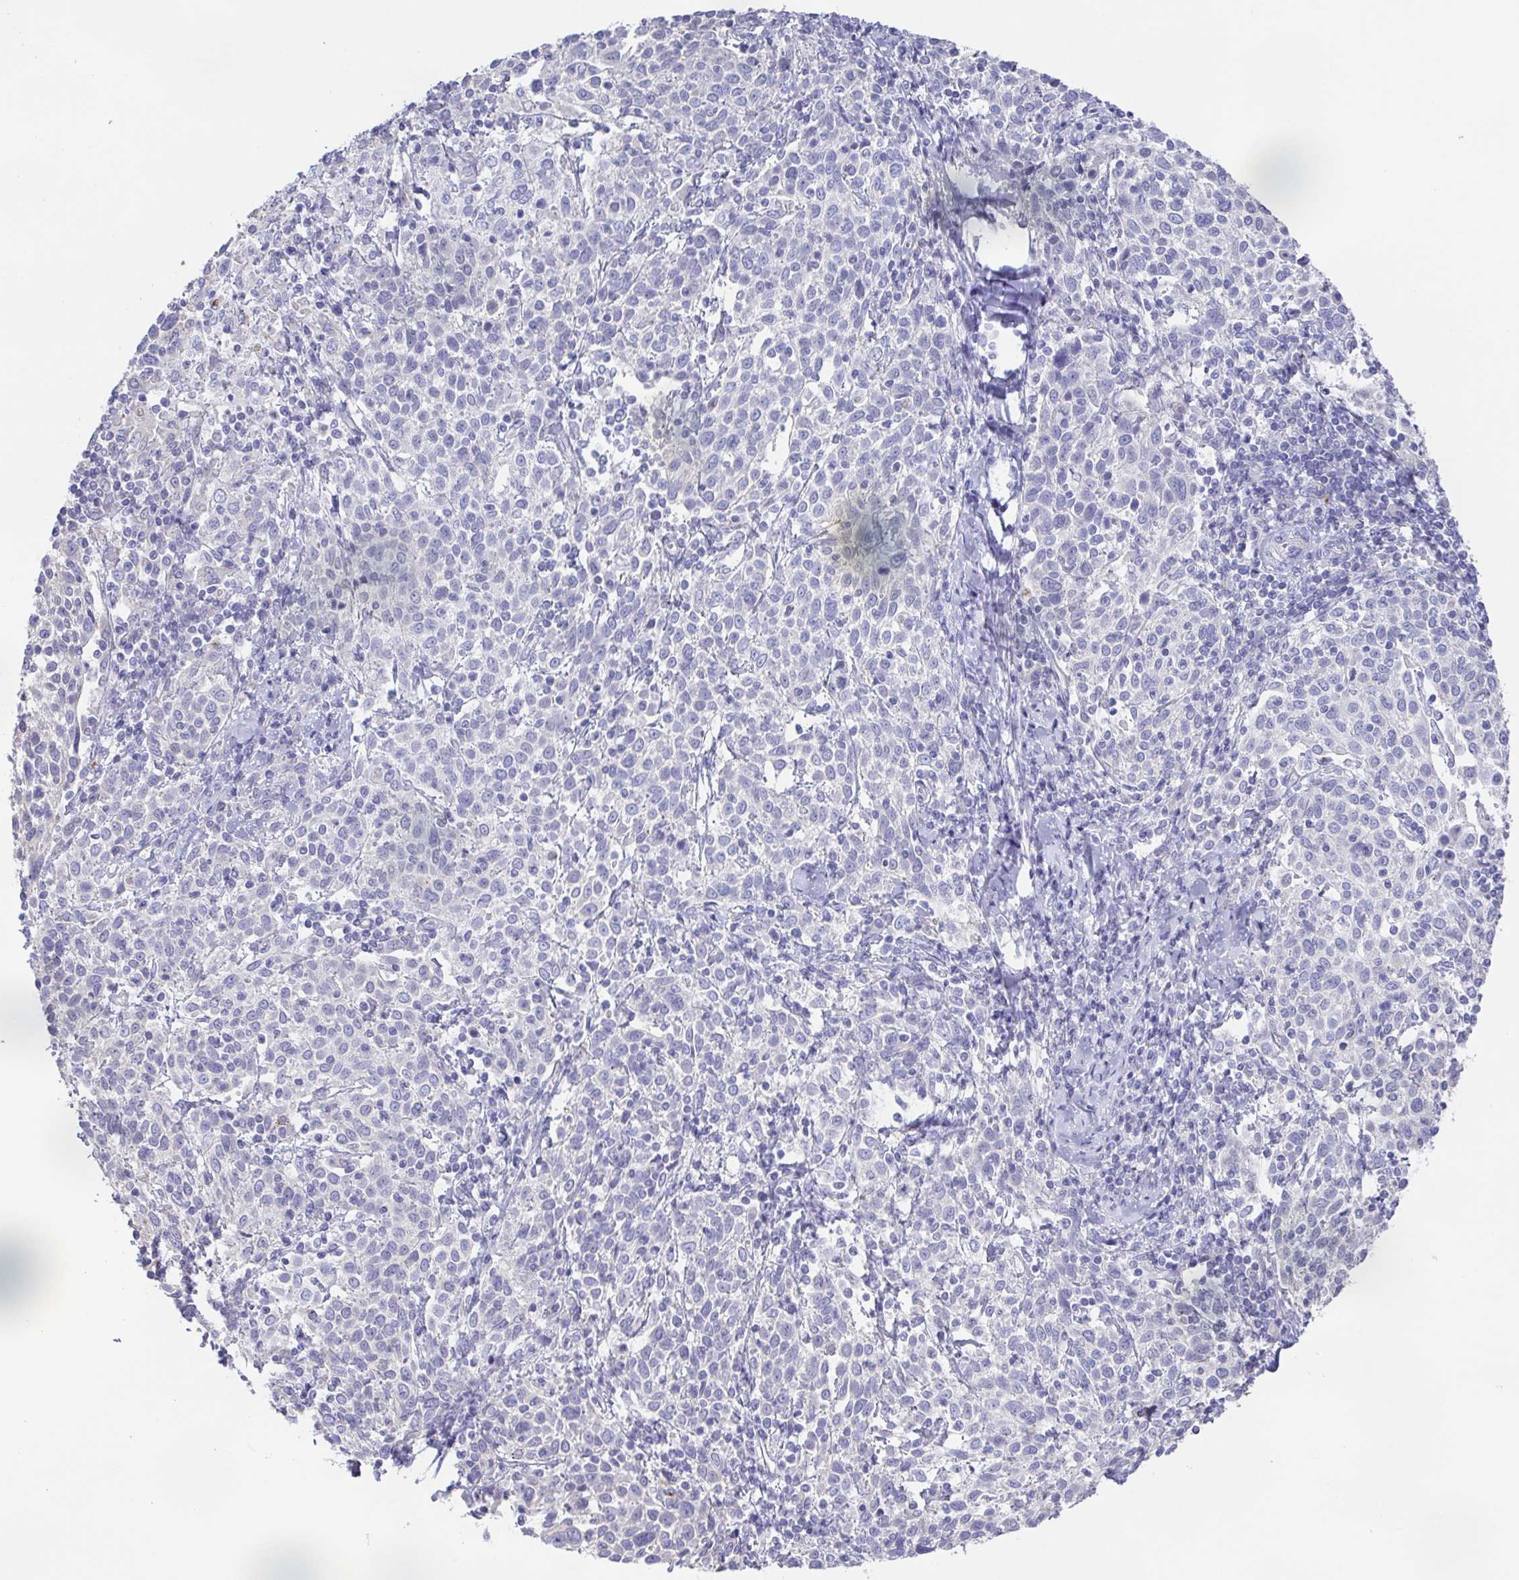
{"staining": {"intensity": "negative", "quantity": "none", "location": "none"}, "tissue": "cervical cancer", "cell_type": "Tumor cells", "image_type": "cancer", "snomed": [{"axis": "morphology", "description": "Squamous cell carcinoma, NOS"}, {"axis": "topography", "description": "Cervix"}], "caption": "This is an immunohistochemistry (IHC) micrograph of cervical cancer (squamous cell carcinoma). There is no expression in tumor cells.", "gene": "PKDREJ", "patient": {"sex": "female", "age": 61}}